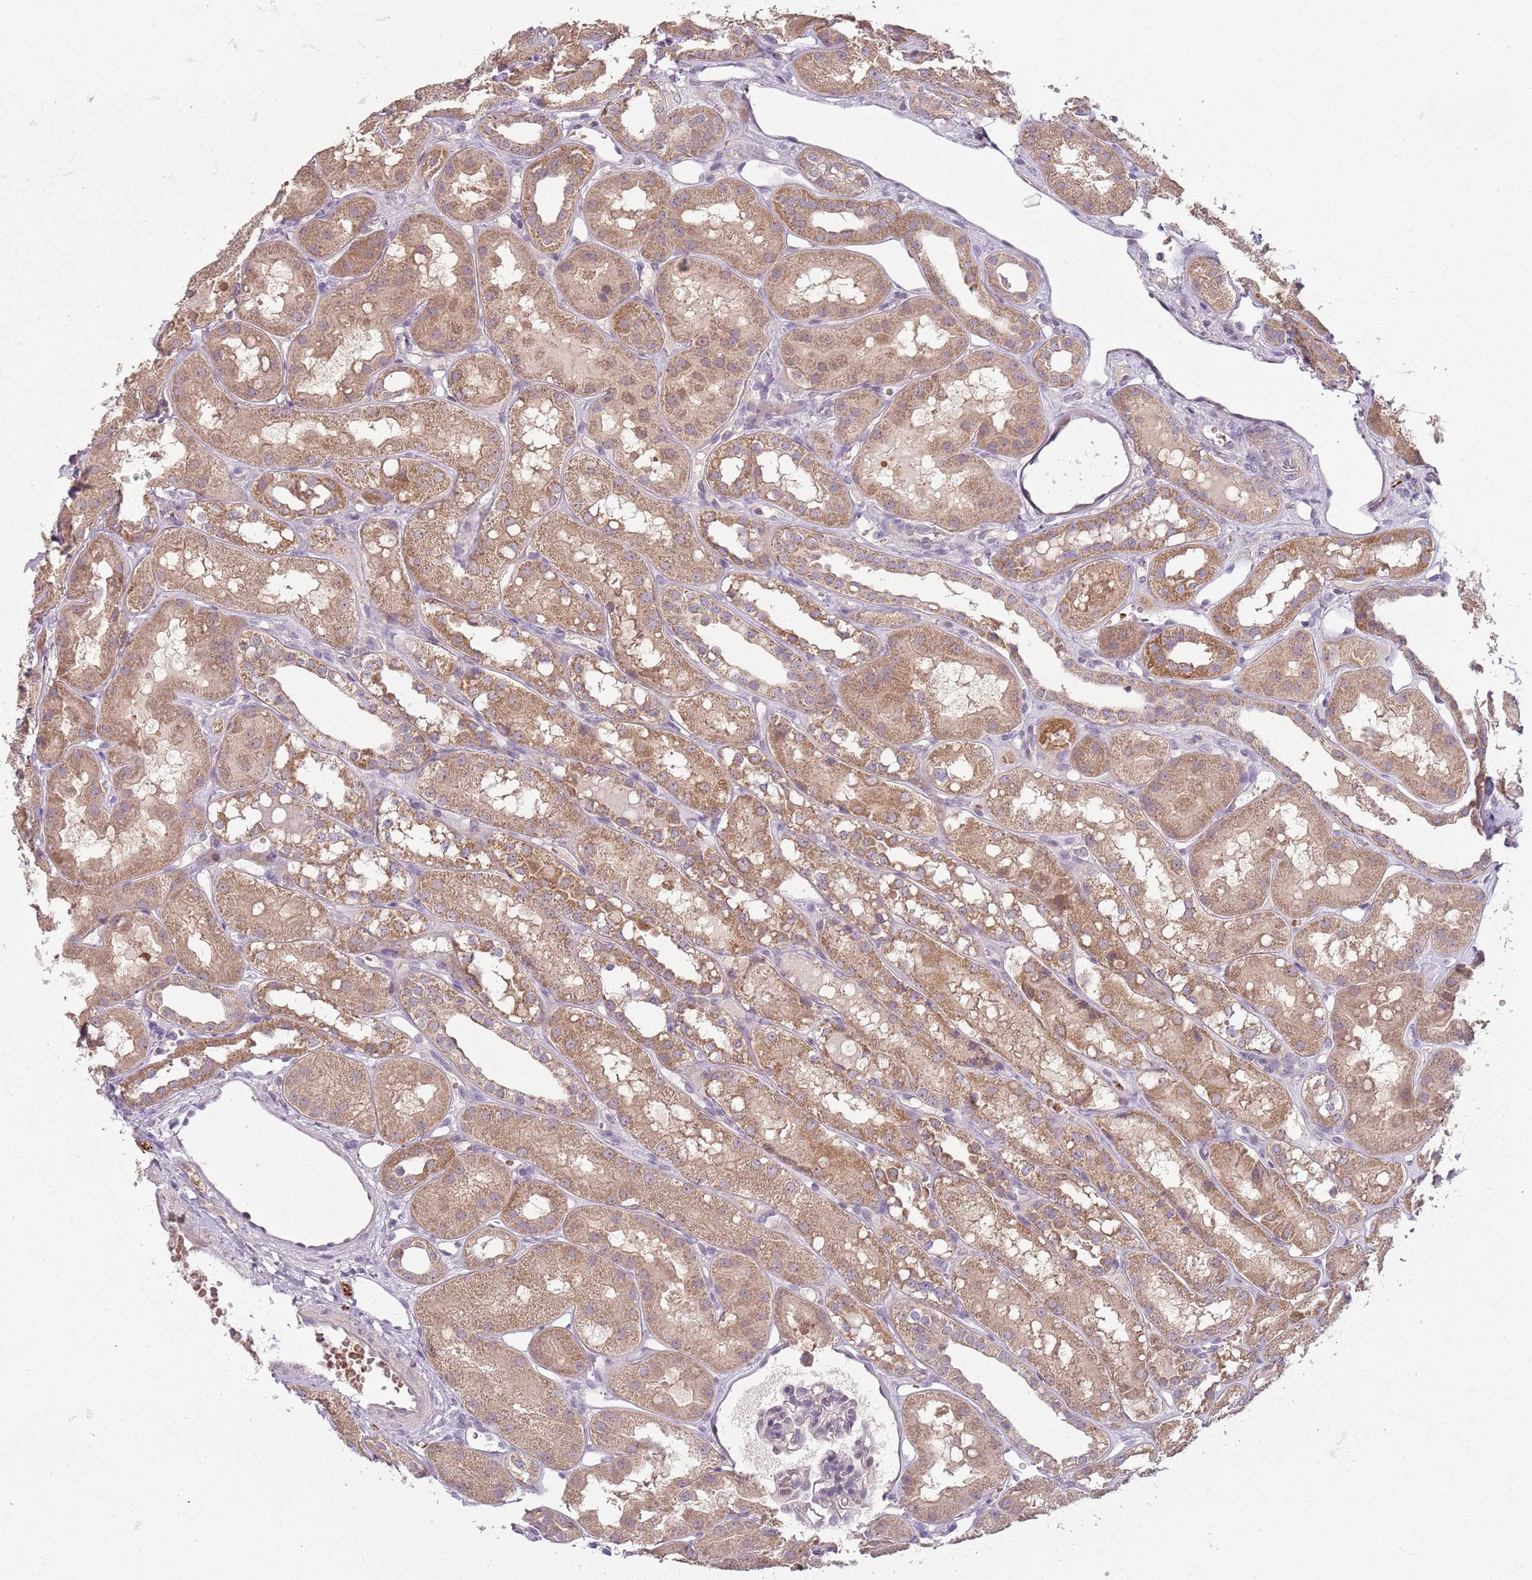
{"staining": {"intensity": "weak", "quantity": "<25%", "location": "cytoplasmic/membranous,nuclear"}, "tissue": "kidney", "cell_type": "Cells in glomeruli", "image_type": "normal", "snomed": [{"axis": "morphology", "description": "Normal tissue, NOS"}, {"axis": "topography", "description": "Kidney"}], "caption": "There is no significant expression in cells in glomeruli of kidney. The staining was performed using DAB to visualize the protein expression in brown, while the nuclei were stained in blue with hematoxylin (Magnification: 20x).", "gene": "TEKT4", "patient": {"sex": "male", "age": 16}}